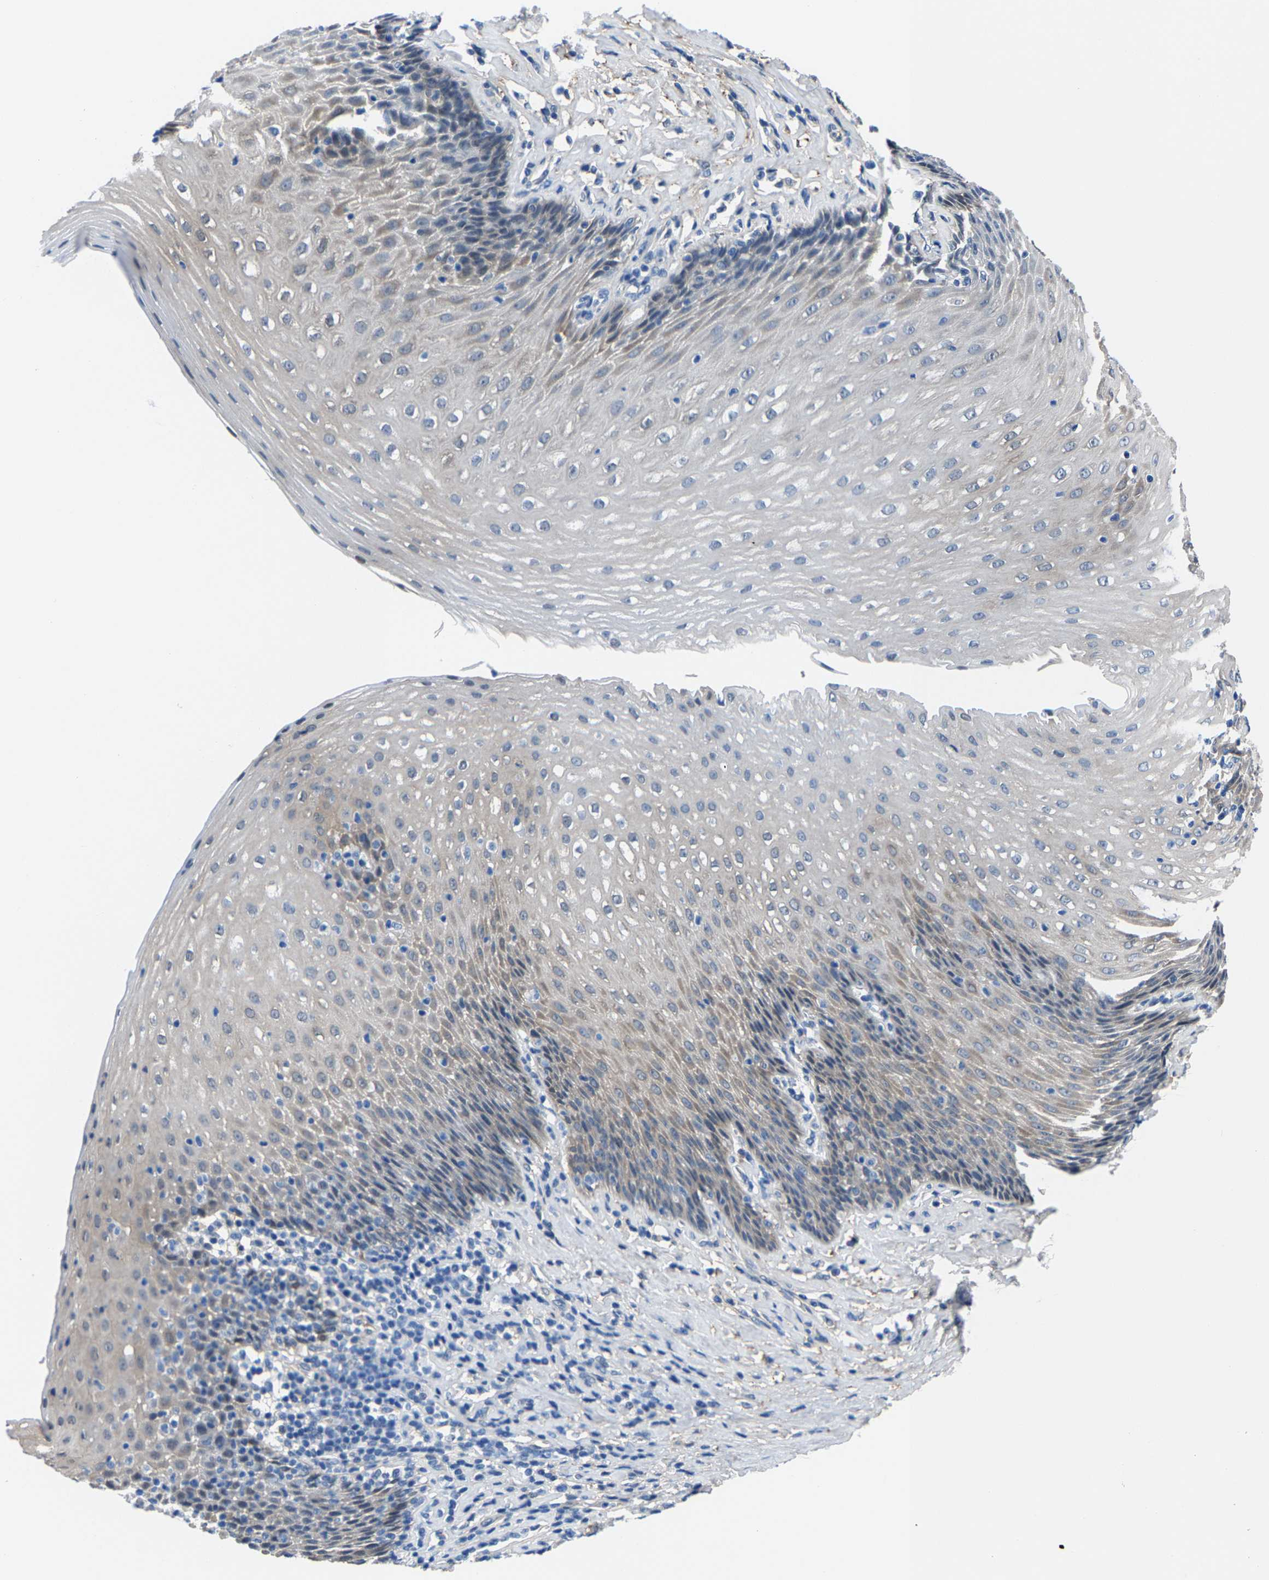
{"staining": {"intensity": "weak", "quantity": "25%-75%", "location": "cytoplasmic/membranous"}, "tissue": "esophagus", "cell_type": "Squamous epithelial cells", "image_type": "normal", "snomed": [{"axis": "morphology", "description": "Normal tissue, NOS"}, {"axis": "topography", "description": "Esophagus"}], "caption": "Esophagus stained with immunohistochemistry (IHC) demonstrates weak cytoplasmic/membranous positivity in approximately 25%-75% of squamous epithelial cells. The protein of interest is shown in brown color, while the nuclei are stained blue.", "gene": "SSH3", "patient": {"sex": "female", "age": 61}}